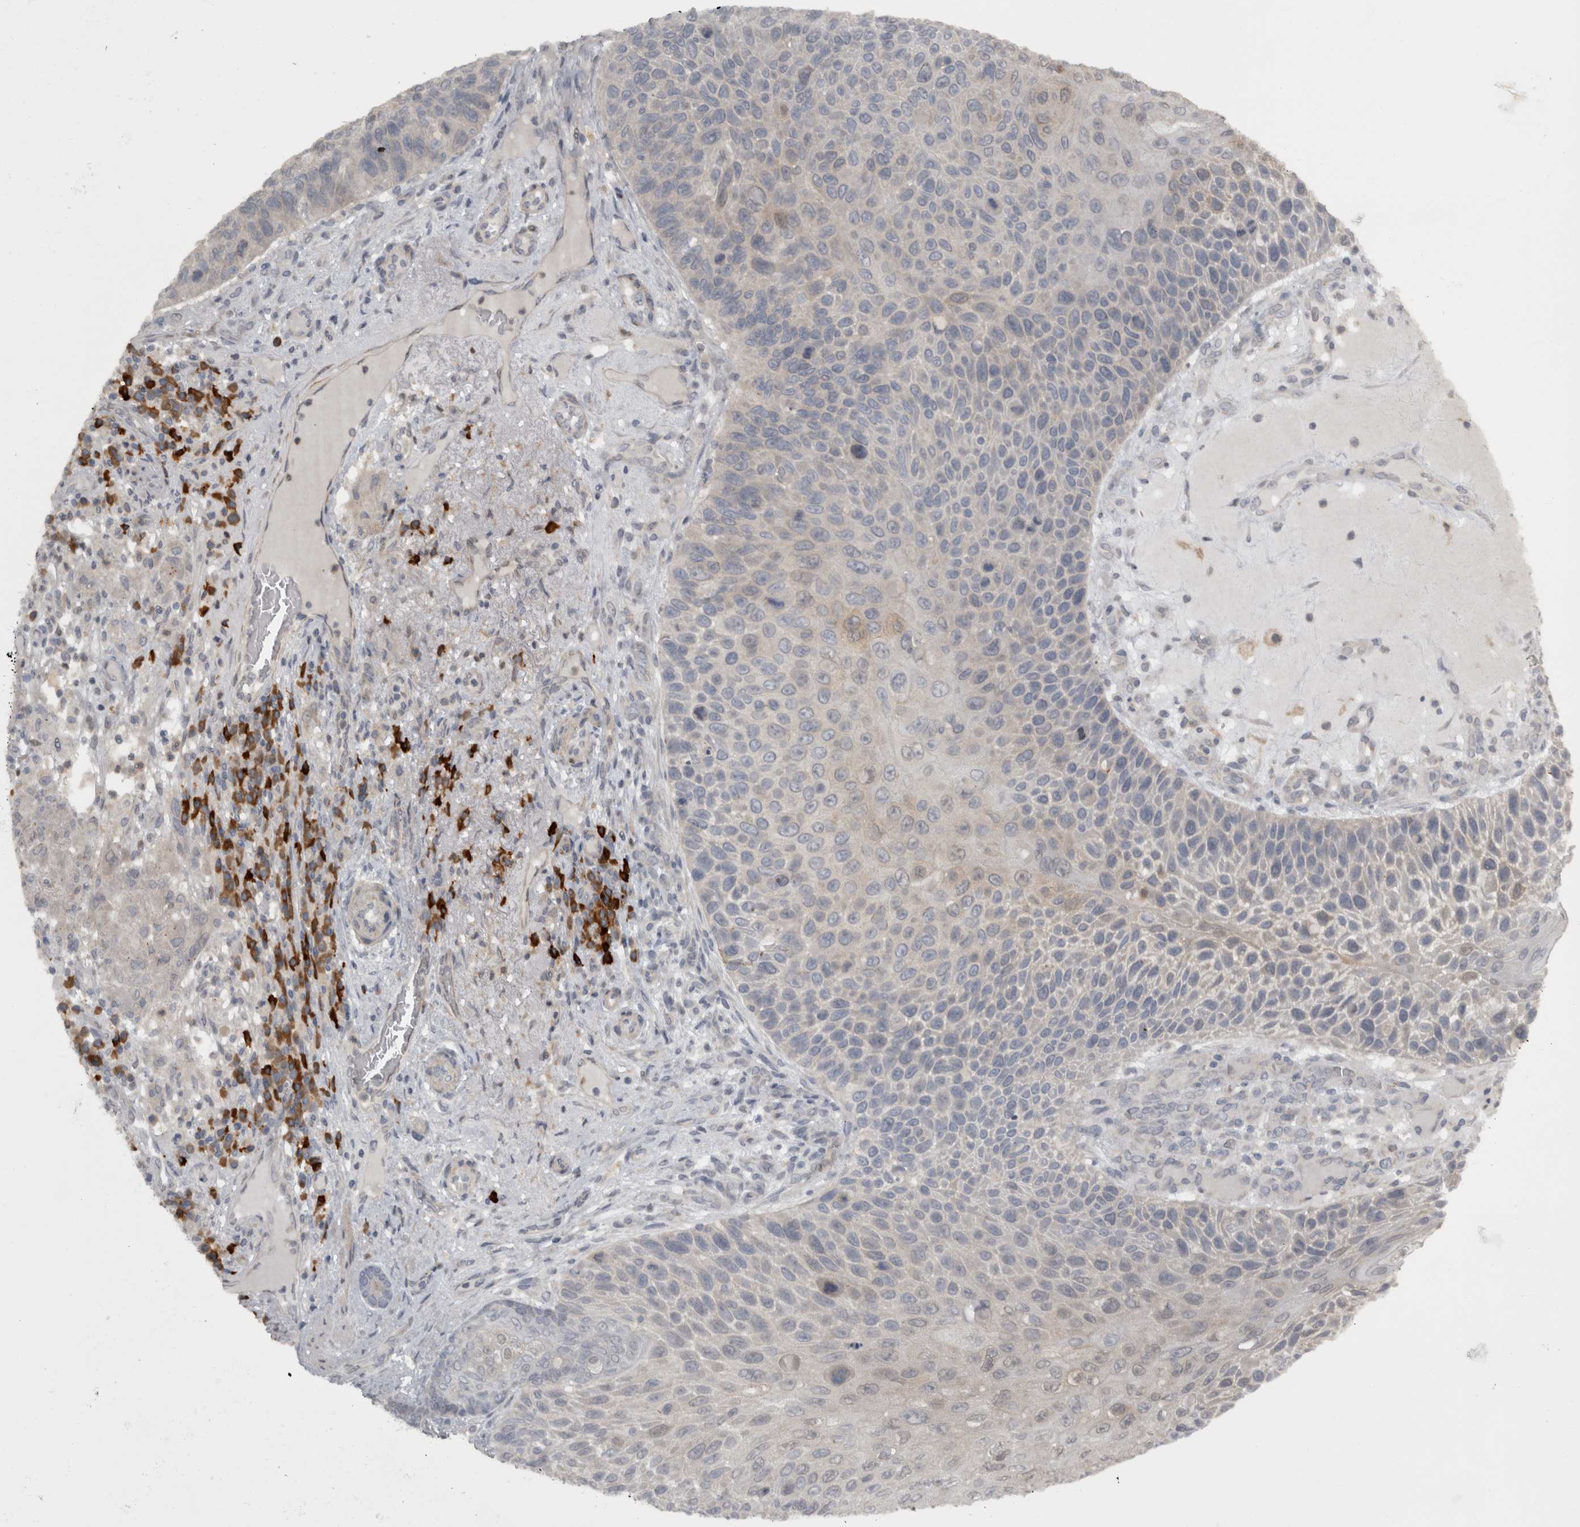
{"staining": {"intensity": "moderate", "quantity": "<25%", "location": "nuclear"}, "tissue": "skin cancer", "cell_type": "Tumor cells", "image_type": "cancer", "snomed": [{"axis": "morphology", "description": "Squamous cell carcinoma, NOS"}, {"axis": "topography", "description": "Skin"}], "caption": "IHC image of human skin cancer stained for a protein (brown), which demonstrates low levels of moderate nuclear expression in about <25% of tumor cells.", "gene": "SLCO5A1", "patient": {"sex": "female", "age": 88}}